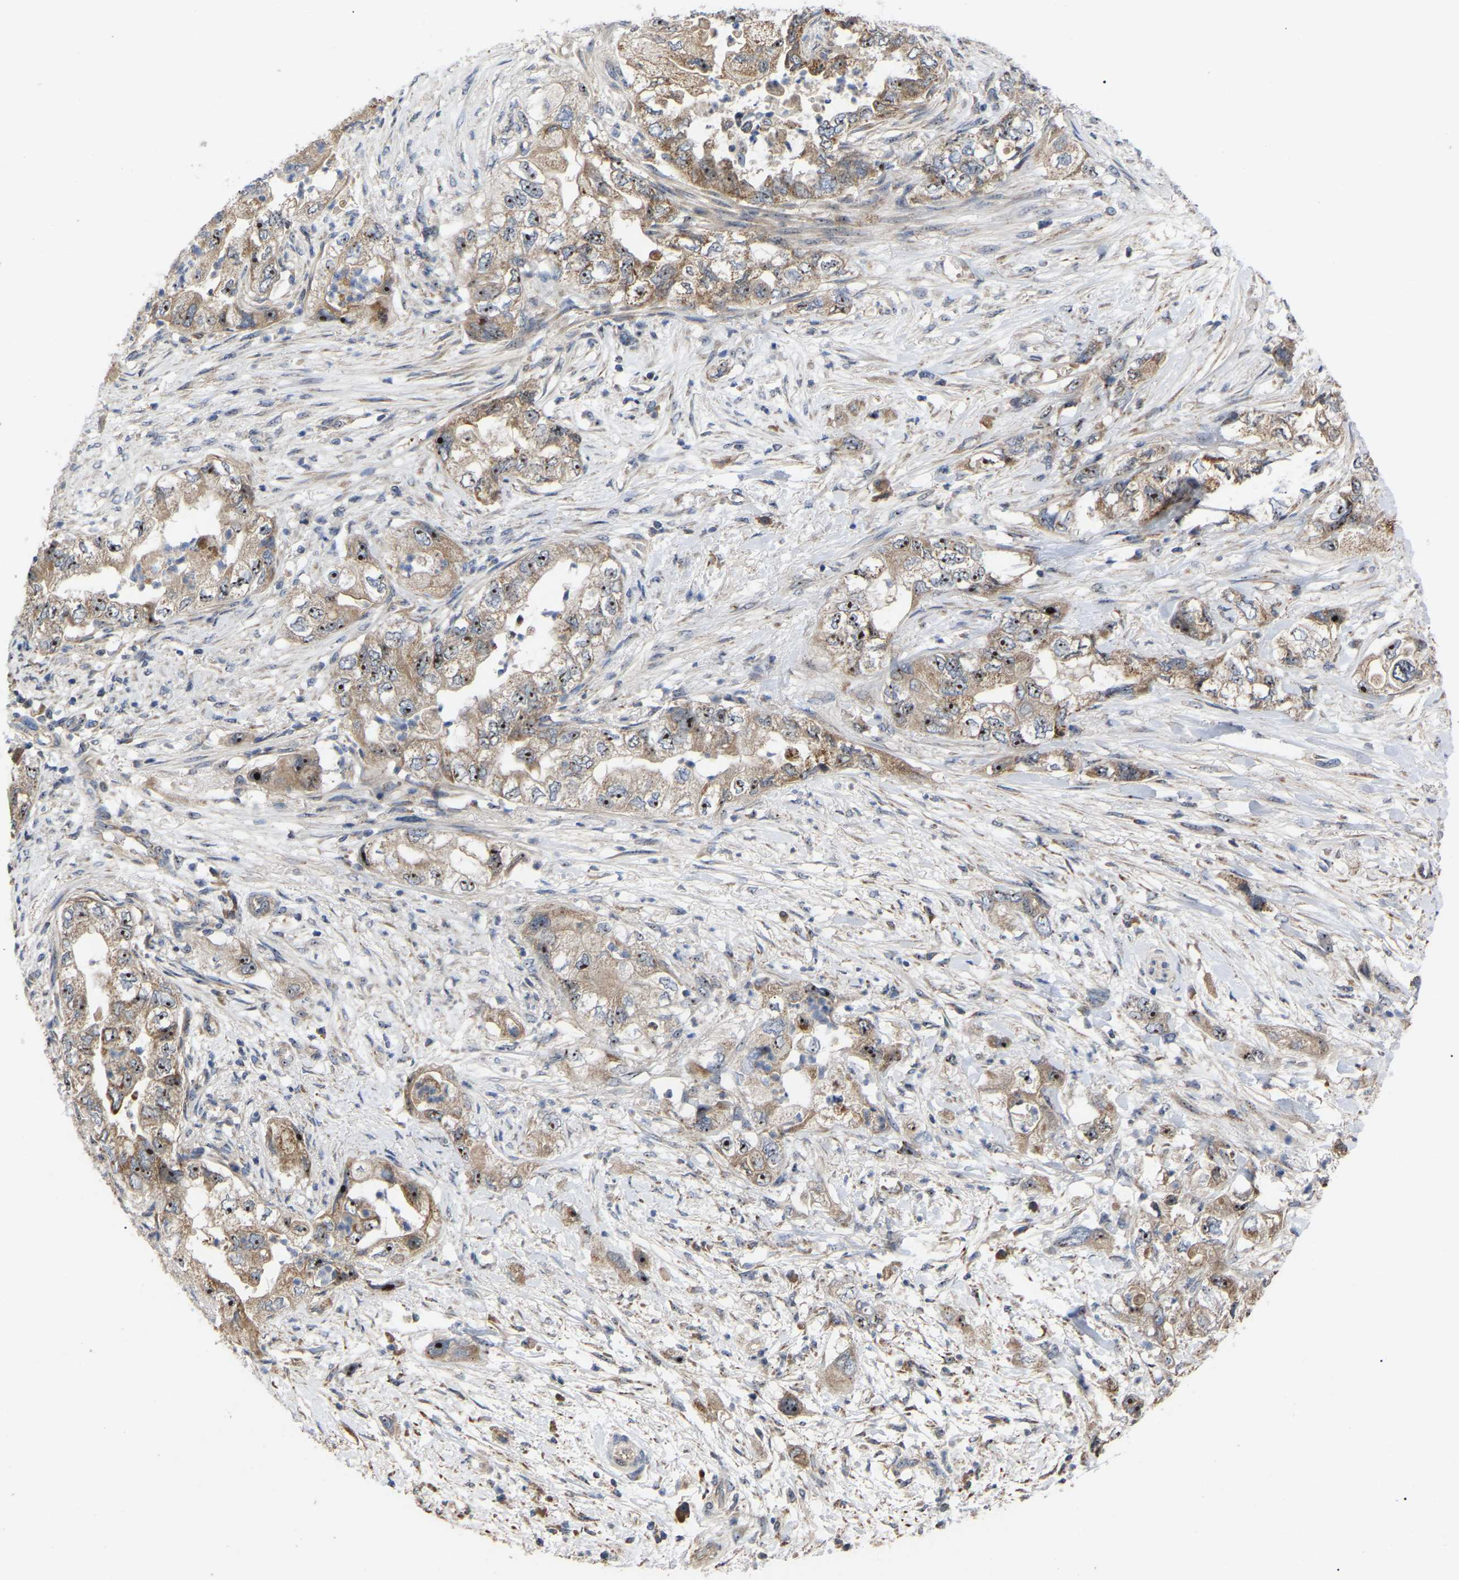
{"staining": {"intensity": "moderate", "quantity": ">75%", "location": "cytoplasmic/membranous,nuclear"}, "tissue": "pancreatic cancer", "cell_type": "Tumor cells", "image_type": "cancer", "snomed": [{"axis": "morphology", "description": "Adenocarcinoma, NOS"}, {"axis": "topography", "description": "Pancreas"}], "caption": "DAB immunohistochemical staining of pancreatic adenocarcinoma shows moderate cytoplasmic/membranous and nuclear protein expression in about >75% of tumor cells.", "gene": "NOP53", "patient": {"sex": "female", "age": 73}}